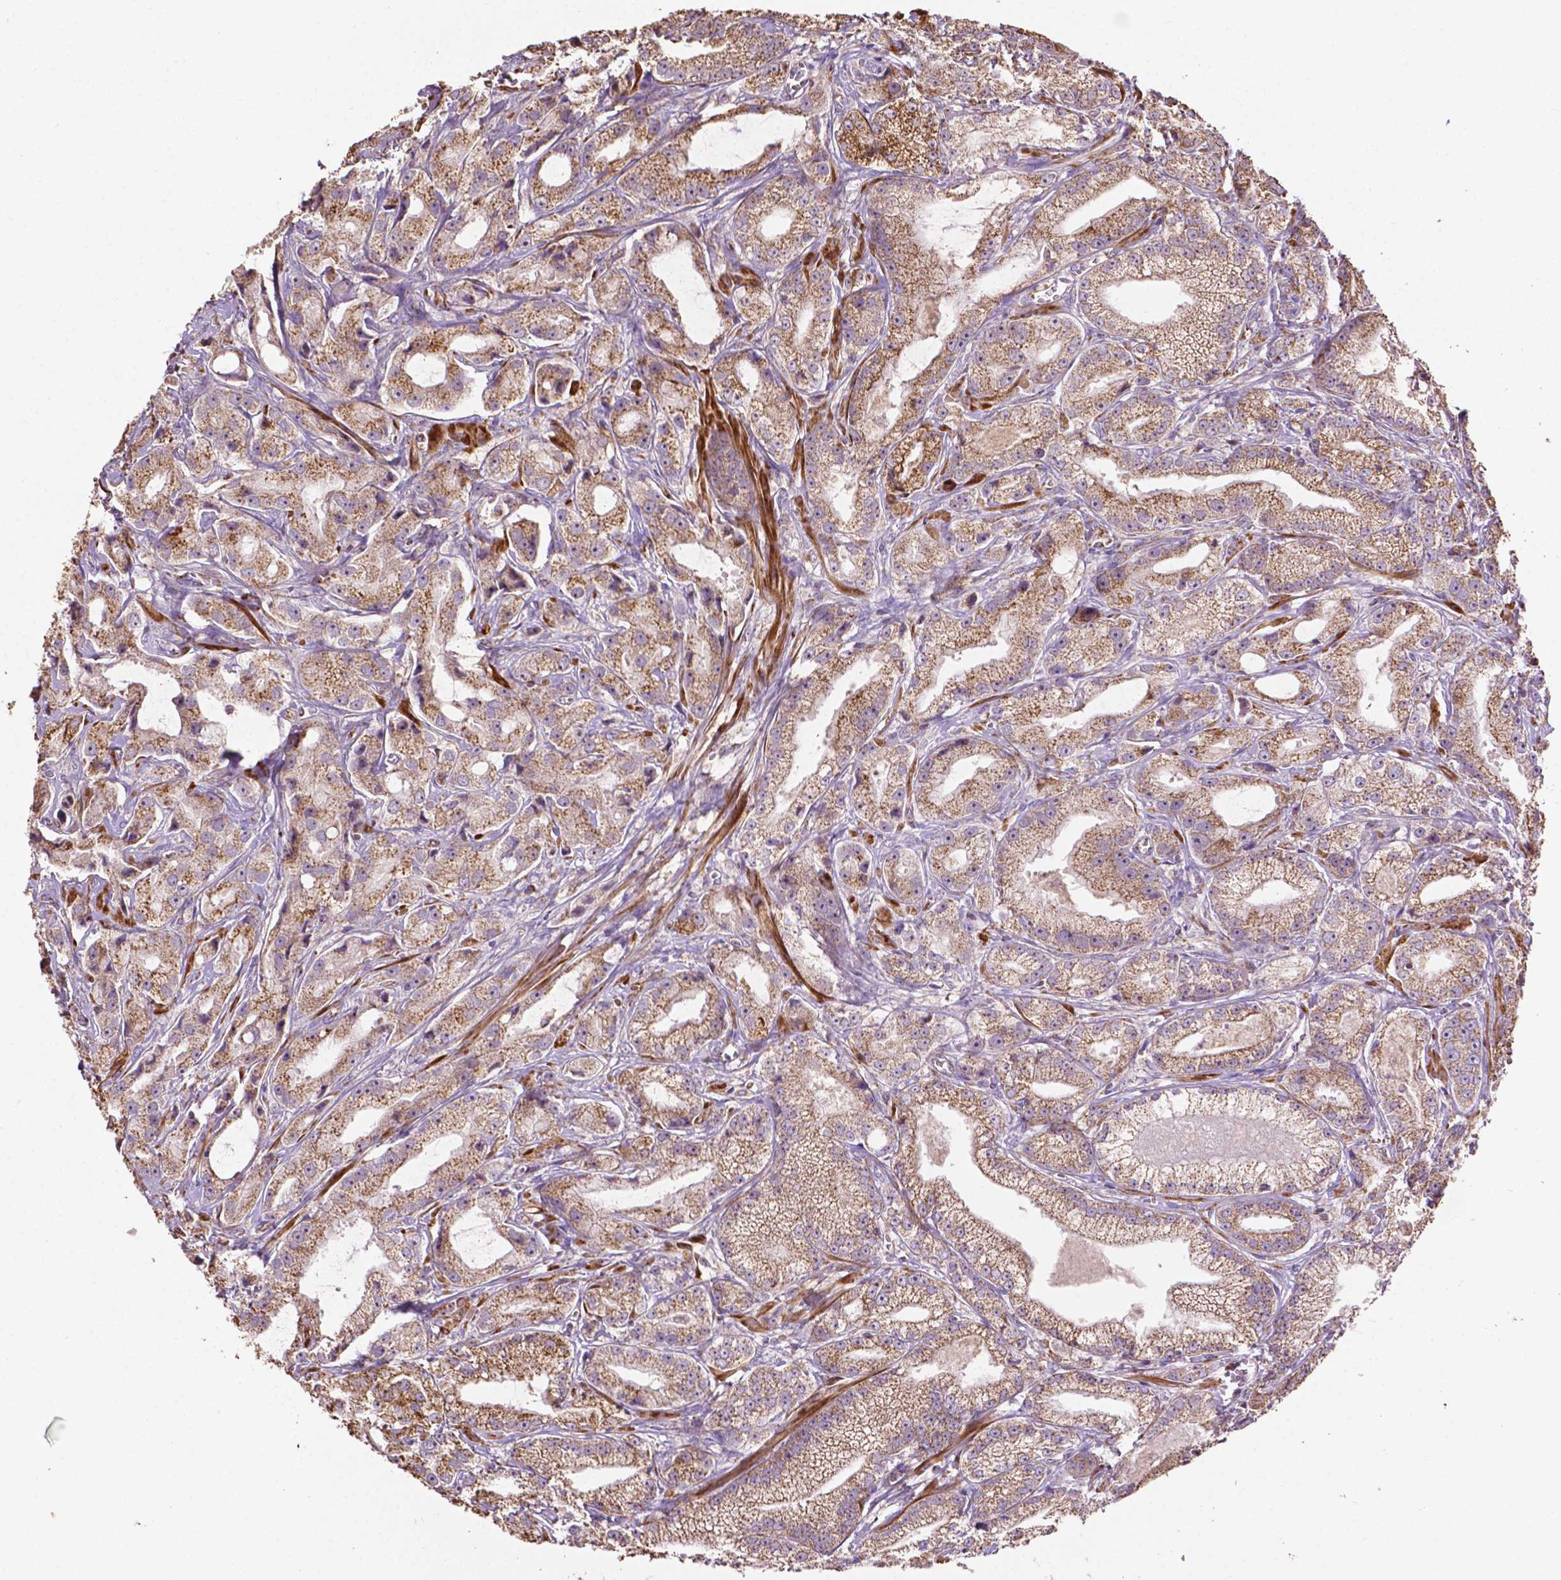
{"staining": {"intensity": "moderate", "quantity": ">75%", "location": "cytoplasmic/membranous"}, "tissue": "prostate cancer", "cell_type": "Tumor cells", "image_type": "cancer", "snomed": [{"axis": "morphology", "description": "Adenocarcinoma, High grade"}, {"axis": "topography", "description": "Prostate"}], "caption": "Immunohistochemistry (IHC) histopathology image of human high-grade adenocarcinoma (prostate) stained for a protein (brown), which shows medium levels of moderate cytoplasmic/membranous expression in approximately >75% of tumor cells.", "gene": "LRR1", "patient": {"sex": "male", "age": 64}}